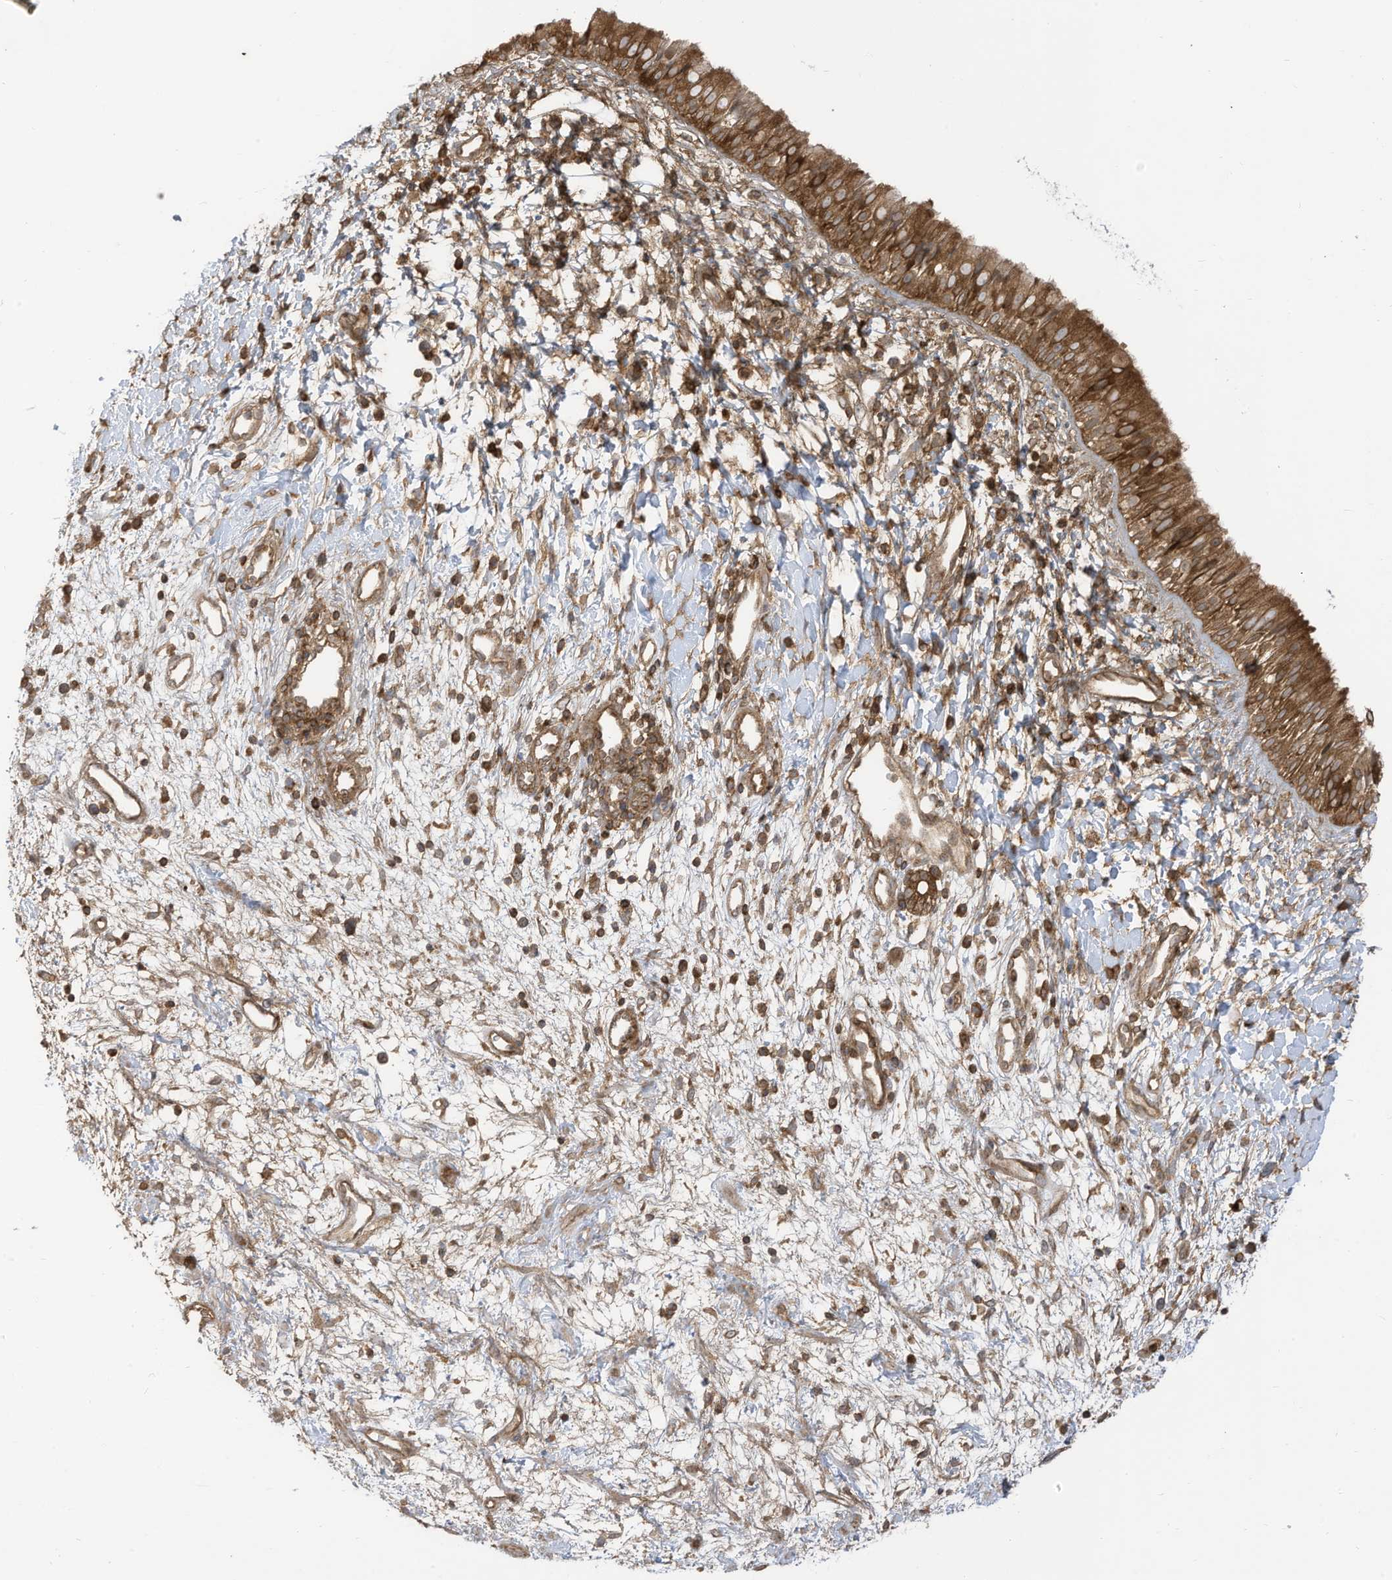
{"staining": {"intensity": "moderate", "quantity": ">75%", "location": "cytoplasmic/membranous"}, "tissue": "nasopharynx", "cell_type": "Respiratory epithelial cells", "image_type": "normal", "snomed": [{"axis": "morphology", "description": "Normal tissue, NOS"}, {"axis": "topography", "description": "Nasopharynx"}], "caption": "Immunohistochemistry staining of benign nasopharynx, which demonstrates medium levels of moderate cytoplasmic/membranous expression in approximately >75% of respiratory epithelial cells indicating moderate cytoplasmic/membranous protein expression. The staining was performed using DAB (brown) for protein detection and nuclei were counterstained in hematoxylin (blue).", "gene": "REPS1", "patient": {"sex": "male", "age": 22}}